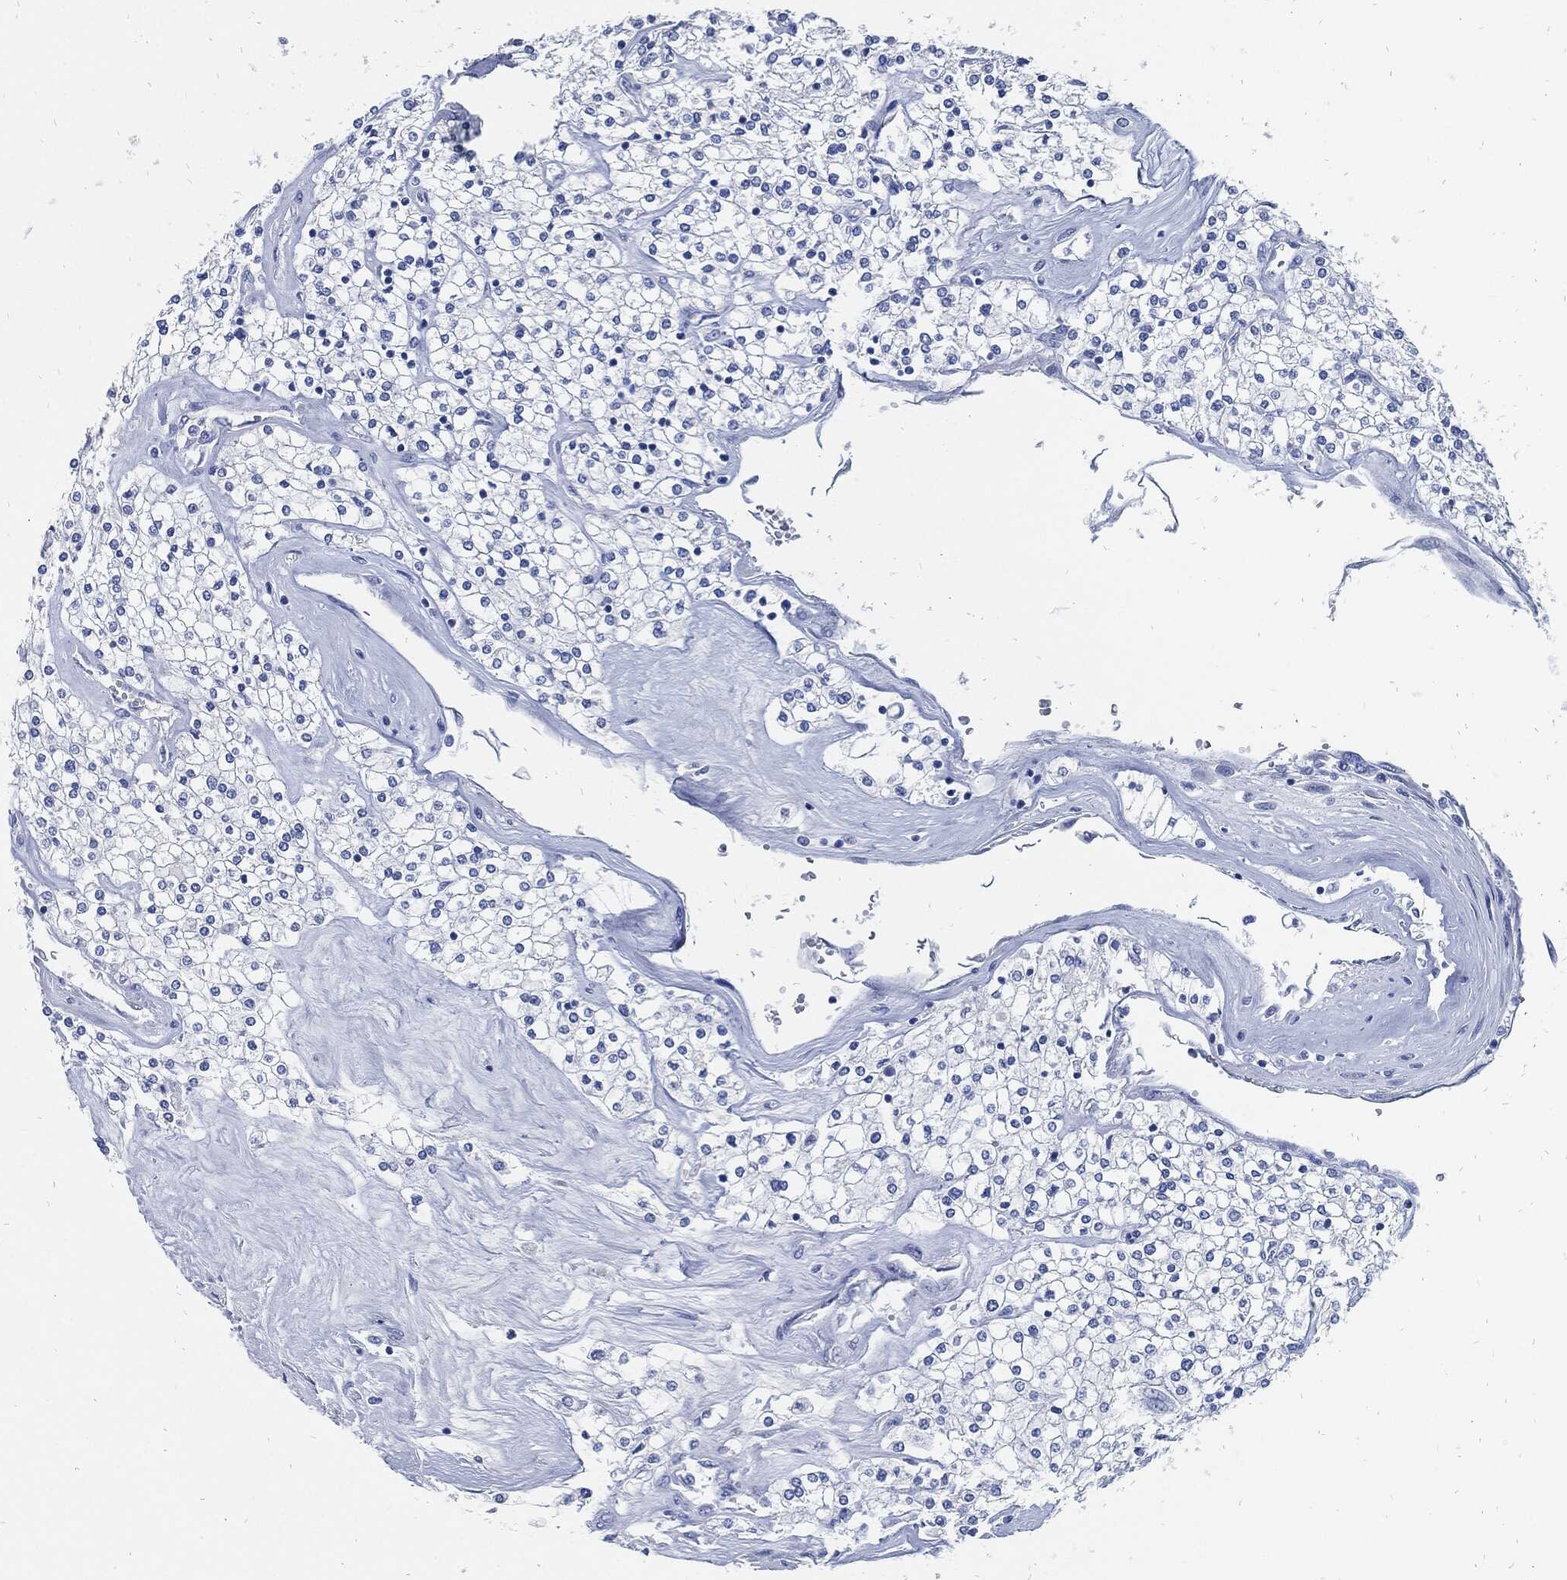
{"staining": {"intensity": "negative", "quantity": "none", "location": "none"}, "tissue": "renal cancer", "cell_type": "Tumor cells", "image_type": "cancer", "snomed": [{"axis": "morphology", "description": "Adenocarcinoma, NOS"}, {"axis": "topography", "description": "Kidney"}], "caption": "Immunohistochemical staining of human adenocarcinoma (renal) displays no significant positivity in tumor cells.", "gene": "FABP4", "patient": {"sex": "male", "age": 80}}